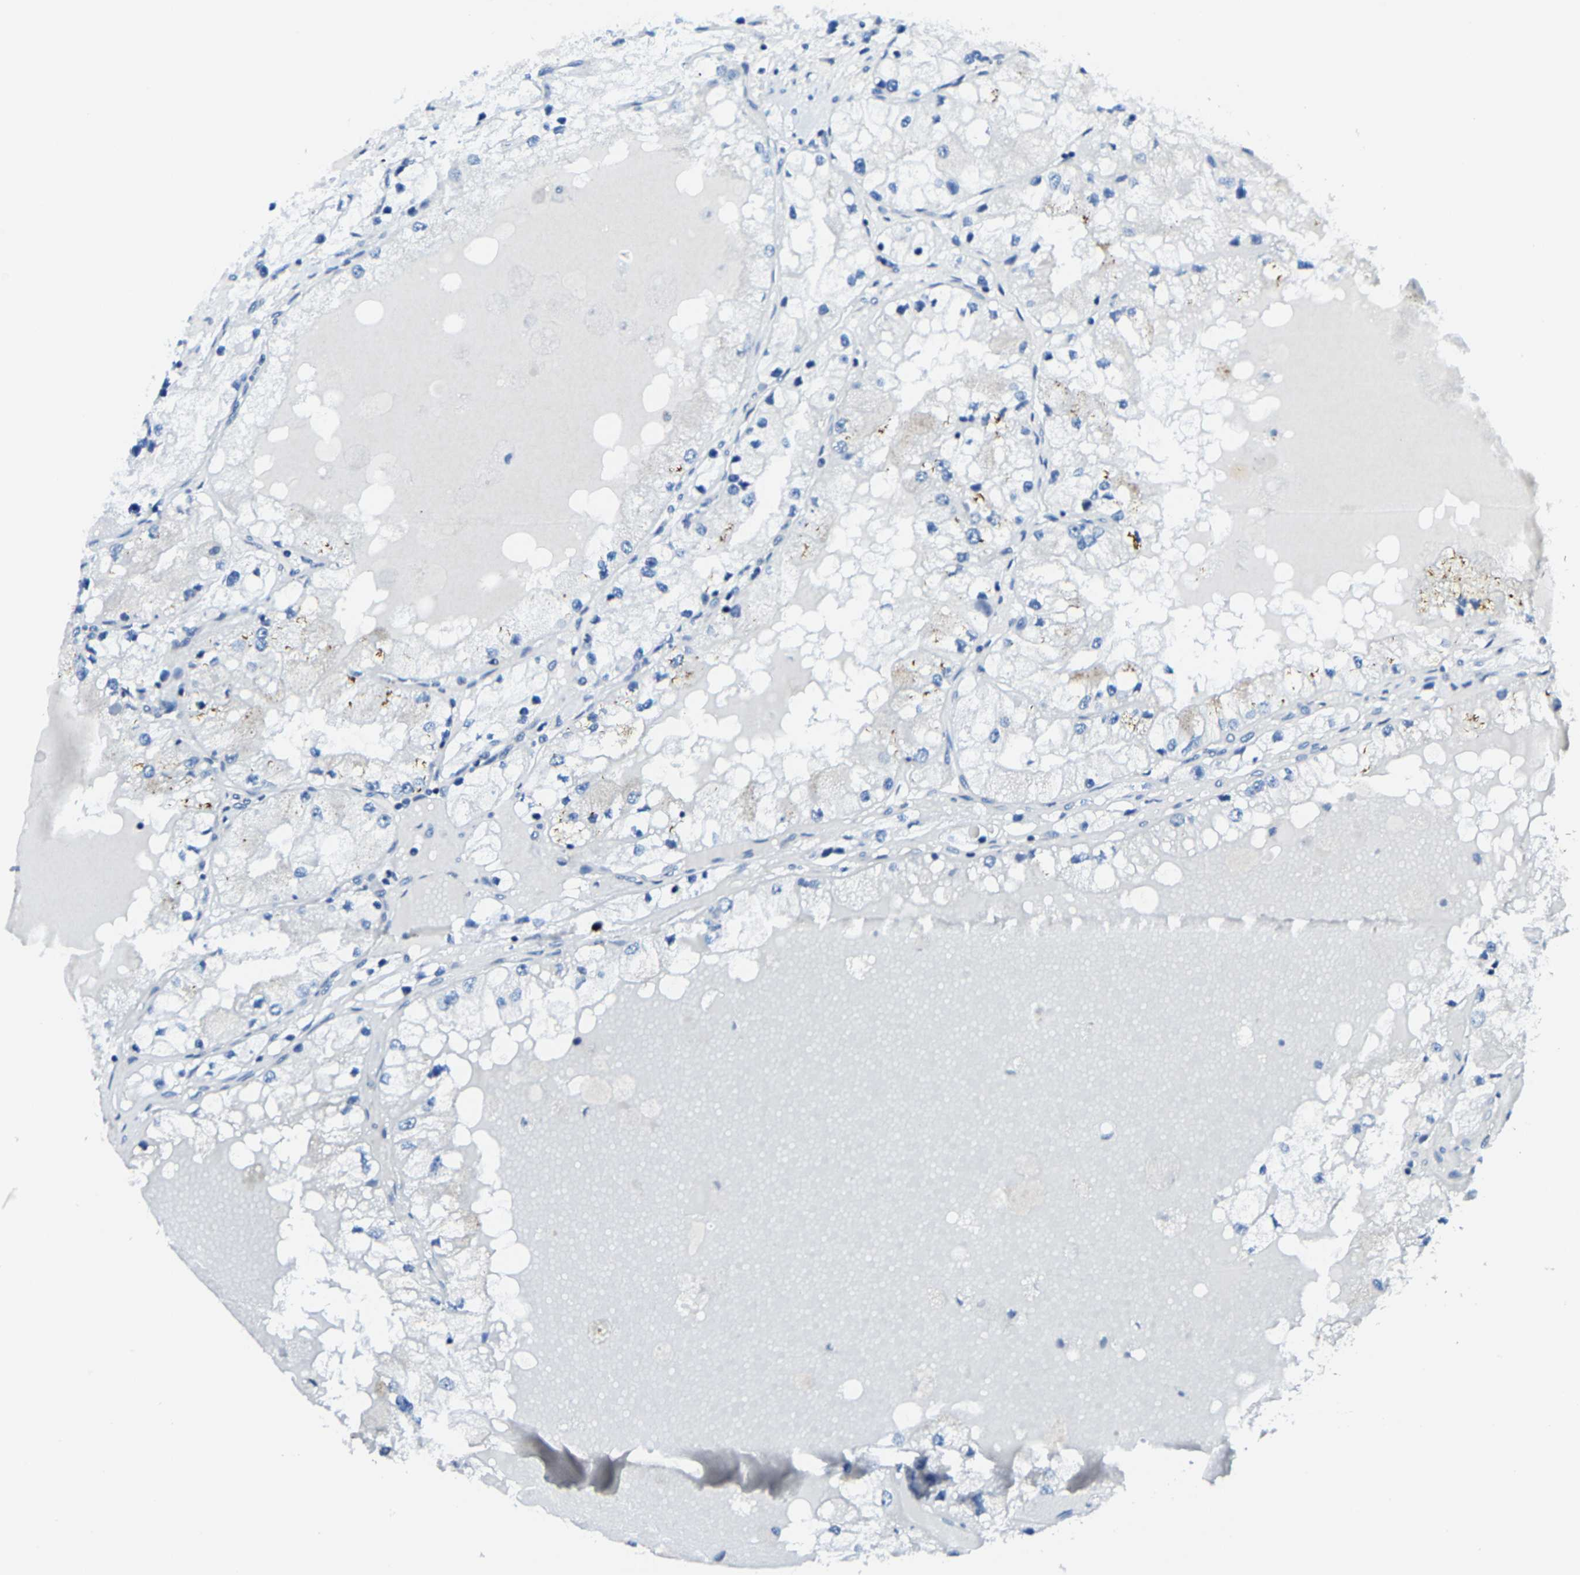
{"staining": {"intensity": "negative", "quantity": "none", "location": "none"}, "tissue": "renal cancer", "cell_type": "Tumor cells", "image_type": "cancer", "snomed": [{"axis": "morphology", "description": "Adenocarcinoma, NOS"}, {"axis": "topography", "description": "Kidney"}], "caption": "Adenocarcinoma (renal) was stained to show a protein in brown. There is no significant expression in tumor cells.", "gene": "G3BP2", "patient": {"sex": "male", "age": 68}}